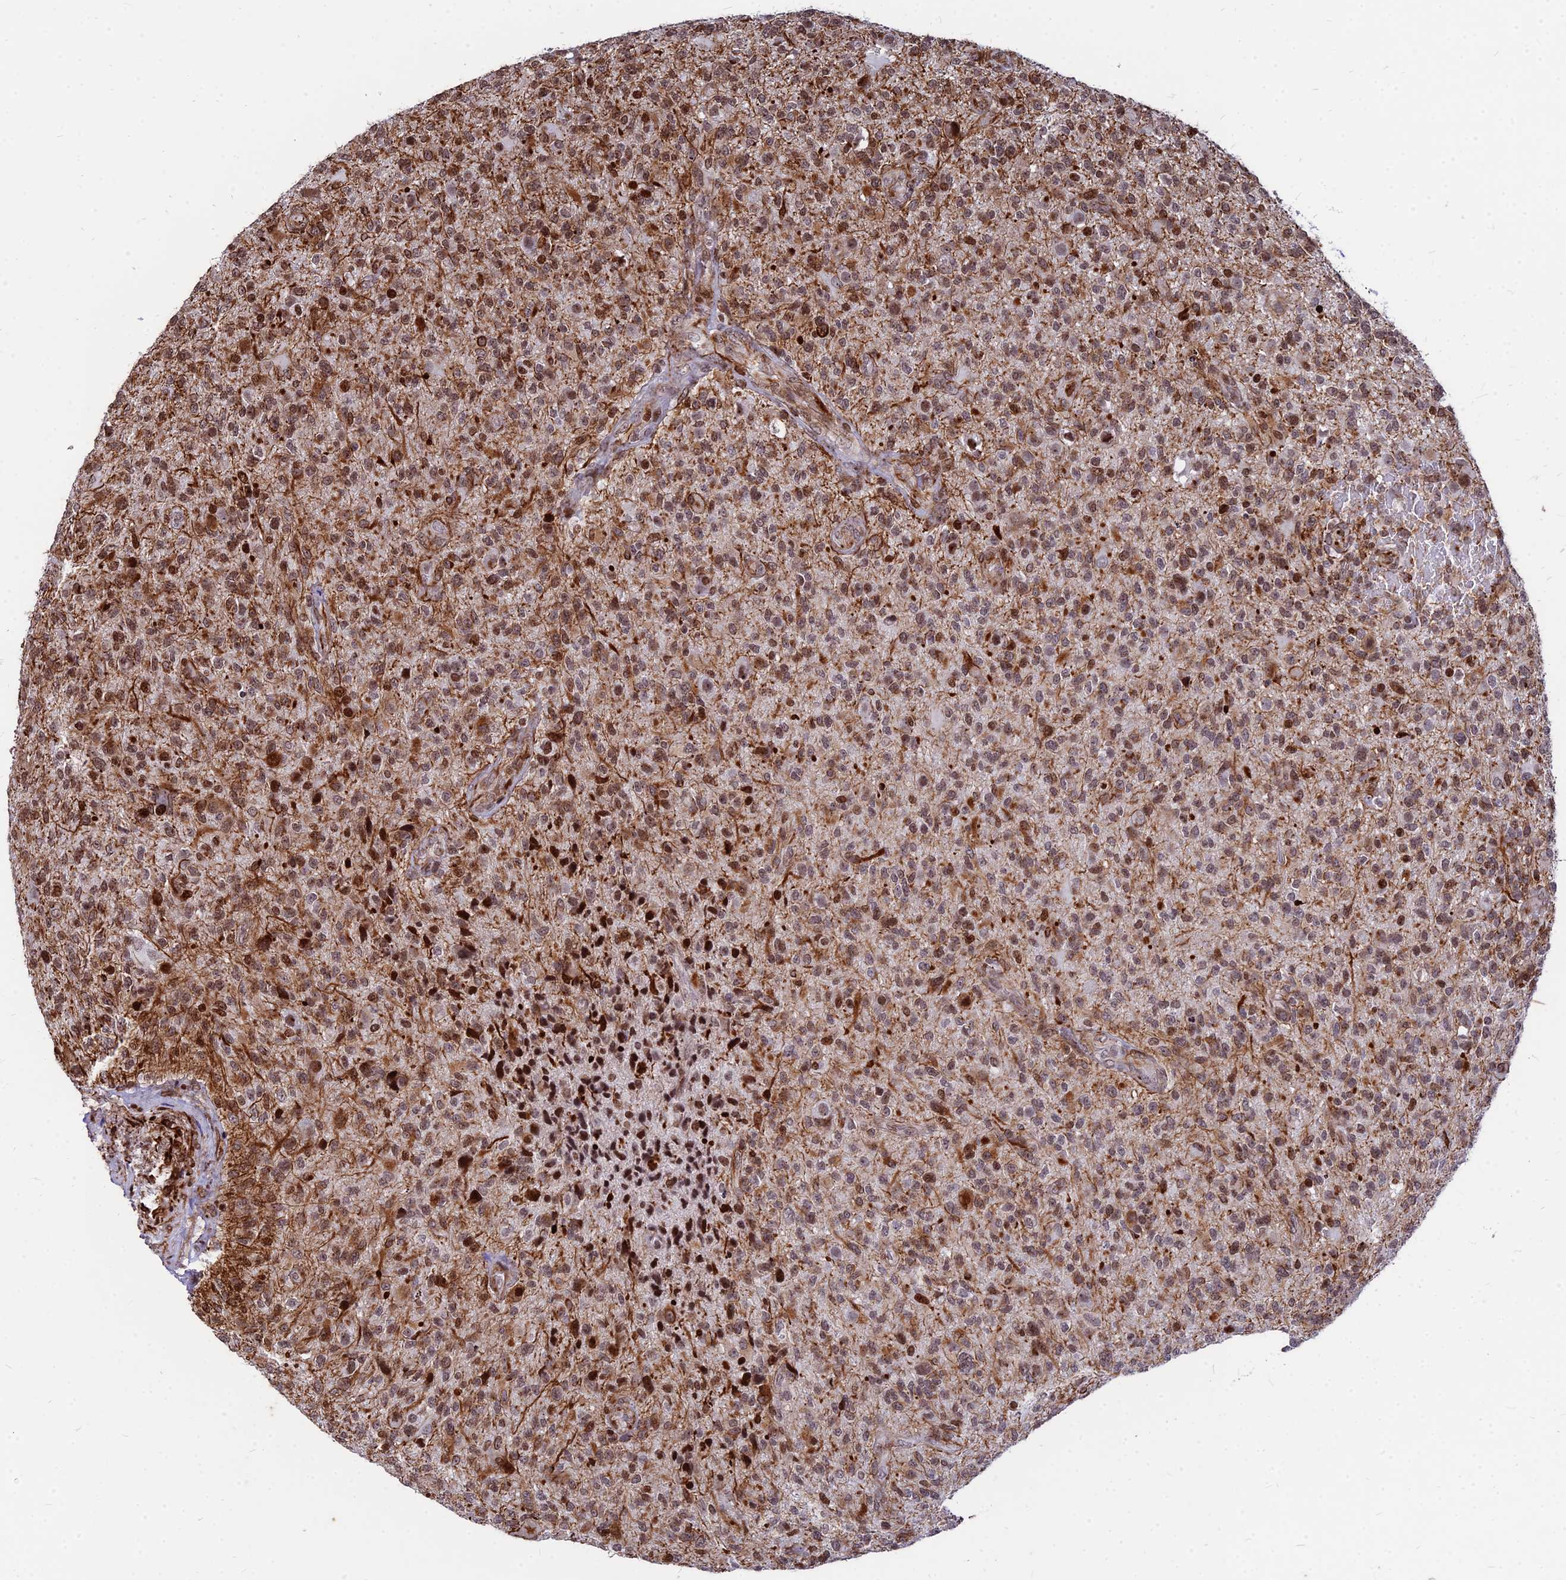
{"staining": {"intensity": "moderate", "quantity": "25%-75%", "location": "nuclear"}, "tissue": "glioma", "cell_type": "Tumor cells", "image_type": "cancer", "snomed": [{"axis": "morphology", "description": "Glioma, malignant, High grade"}, {"axis": "topography", "description": "Brain"}], "caption": "This micrograph demonstrates immunohistochemistry staining of human high-grade glioma (malignant), with medium moderate nuclear expression in approximately 25%-75% of tumor cells.", "gene": "NYAP2", "patient": {"sex": "male", "age": 47}}